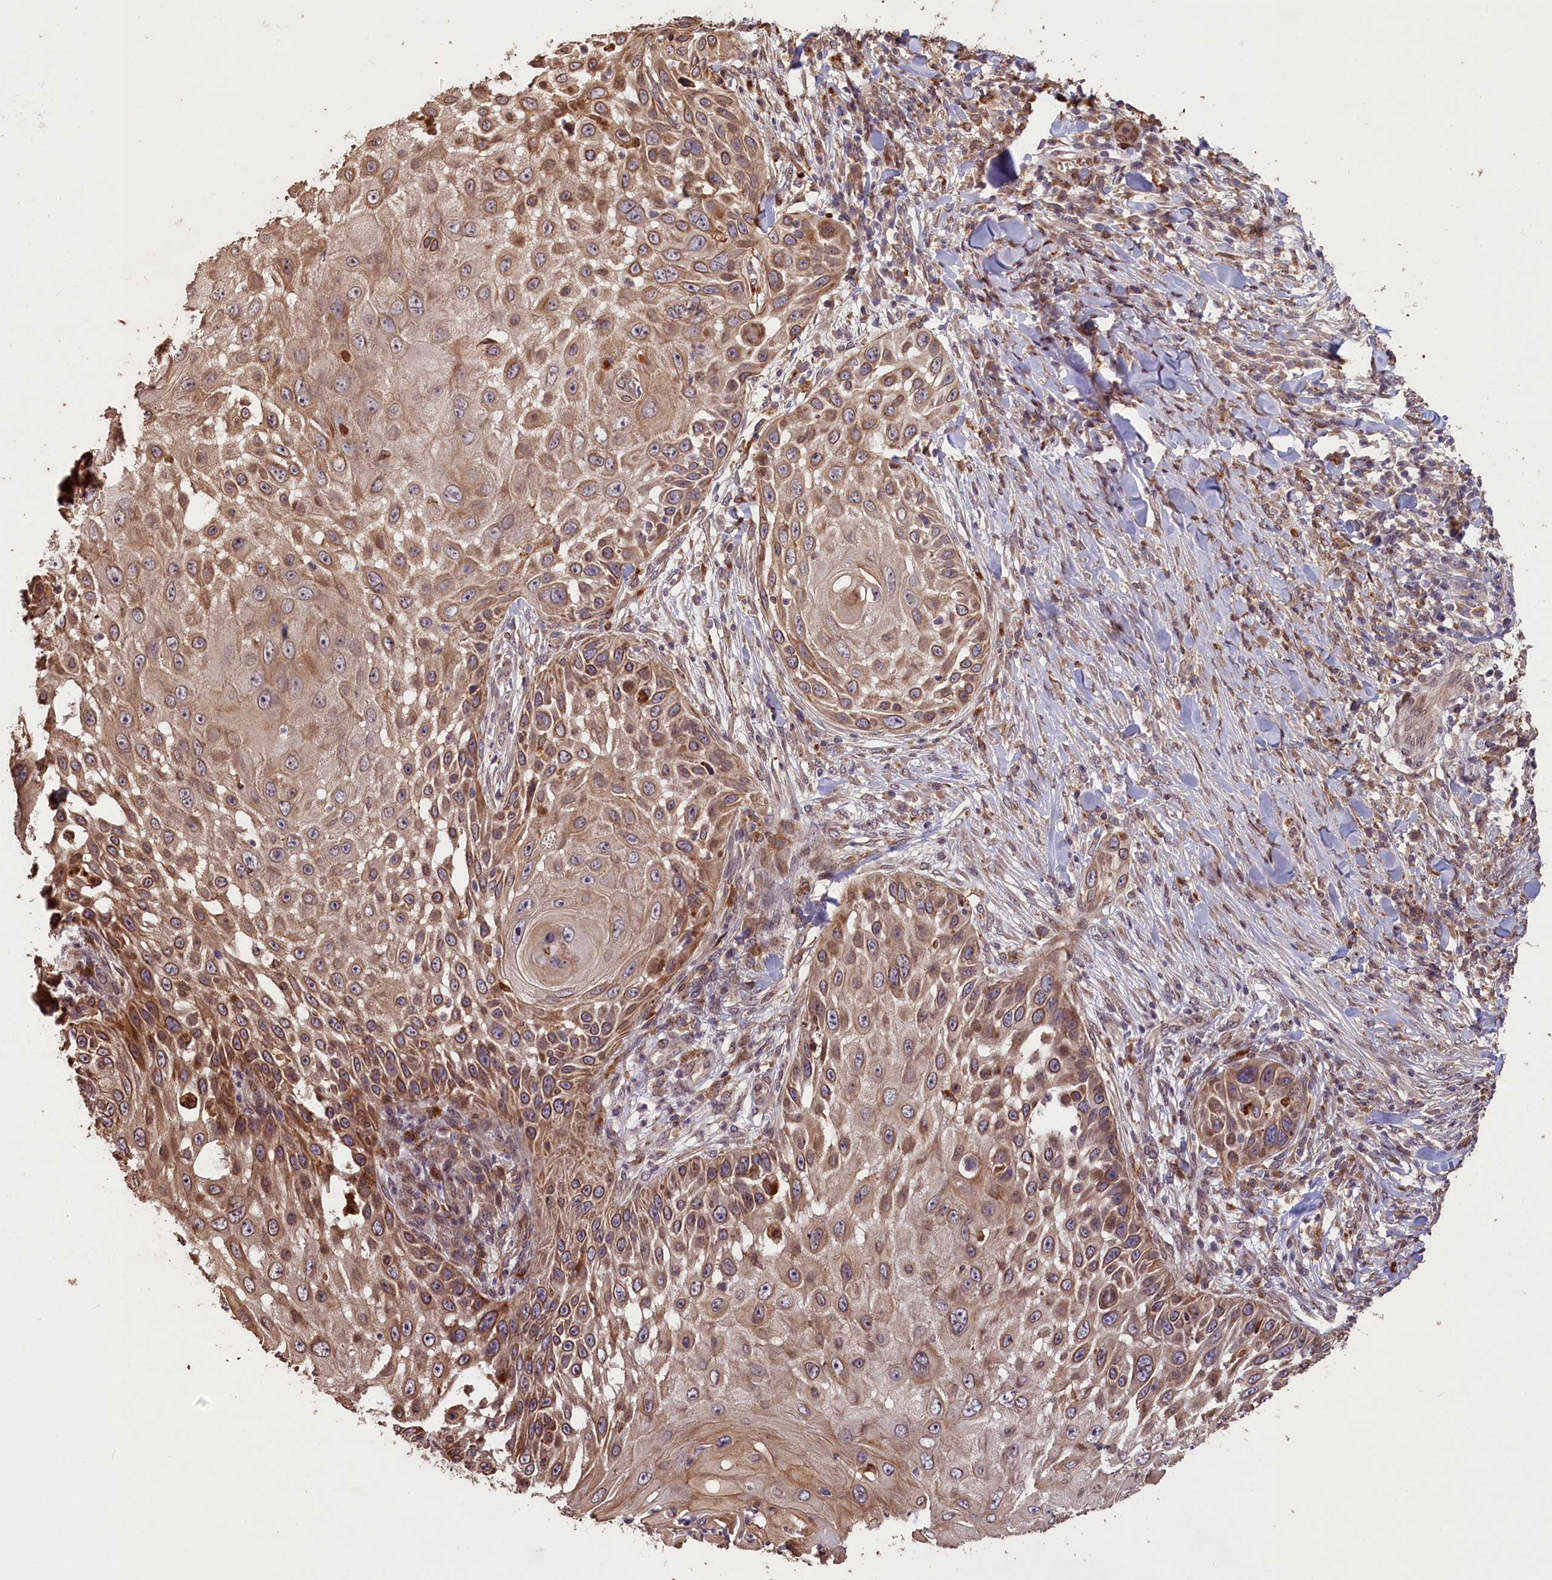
{"staining": {"intensity": "moderate", "quantity": ">75%", "location": "cytoplasmic/membranous"}, "tissue": "skin cancer", "cell_type": "Tumor cells", "image_type": "cancer", "snomed": [{"axis": "morphology", "description": "Squamous cell carcinoma, NOS"}, {"axis": "topography", "description": "Skin"}], "caption": "Skin squamous cell carcinoma tissue demonstrates moderate cytoplasmic/membranous staining in approximately >75% of tumor cells", "gene": "SLC38A7", "patient": {"sex": "female", "age": 44}}